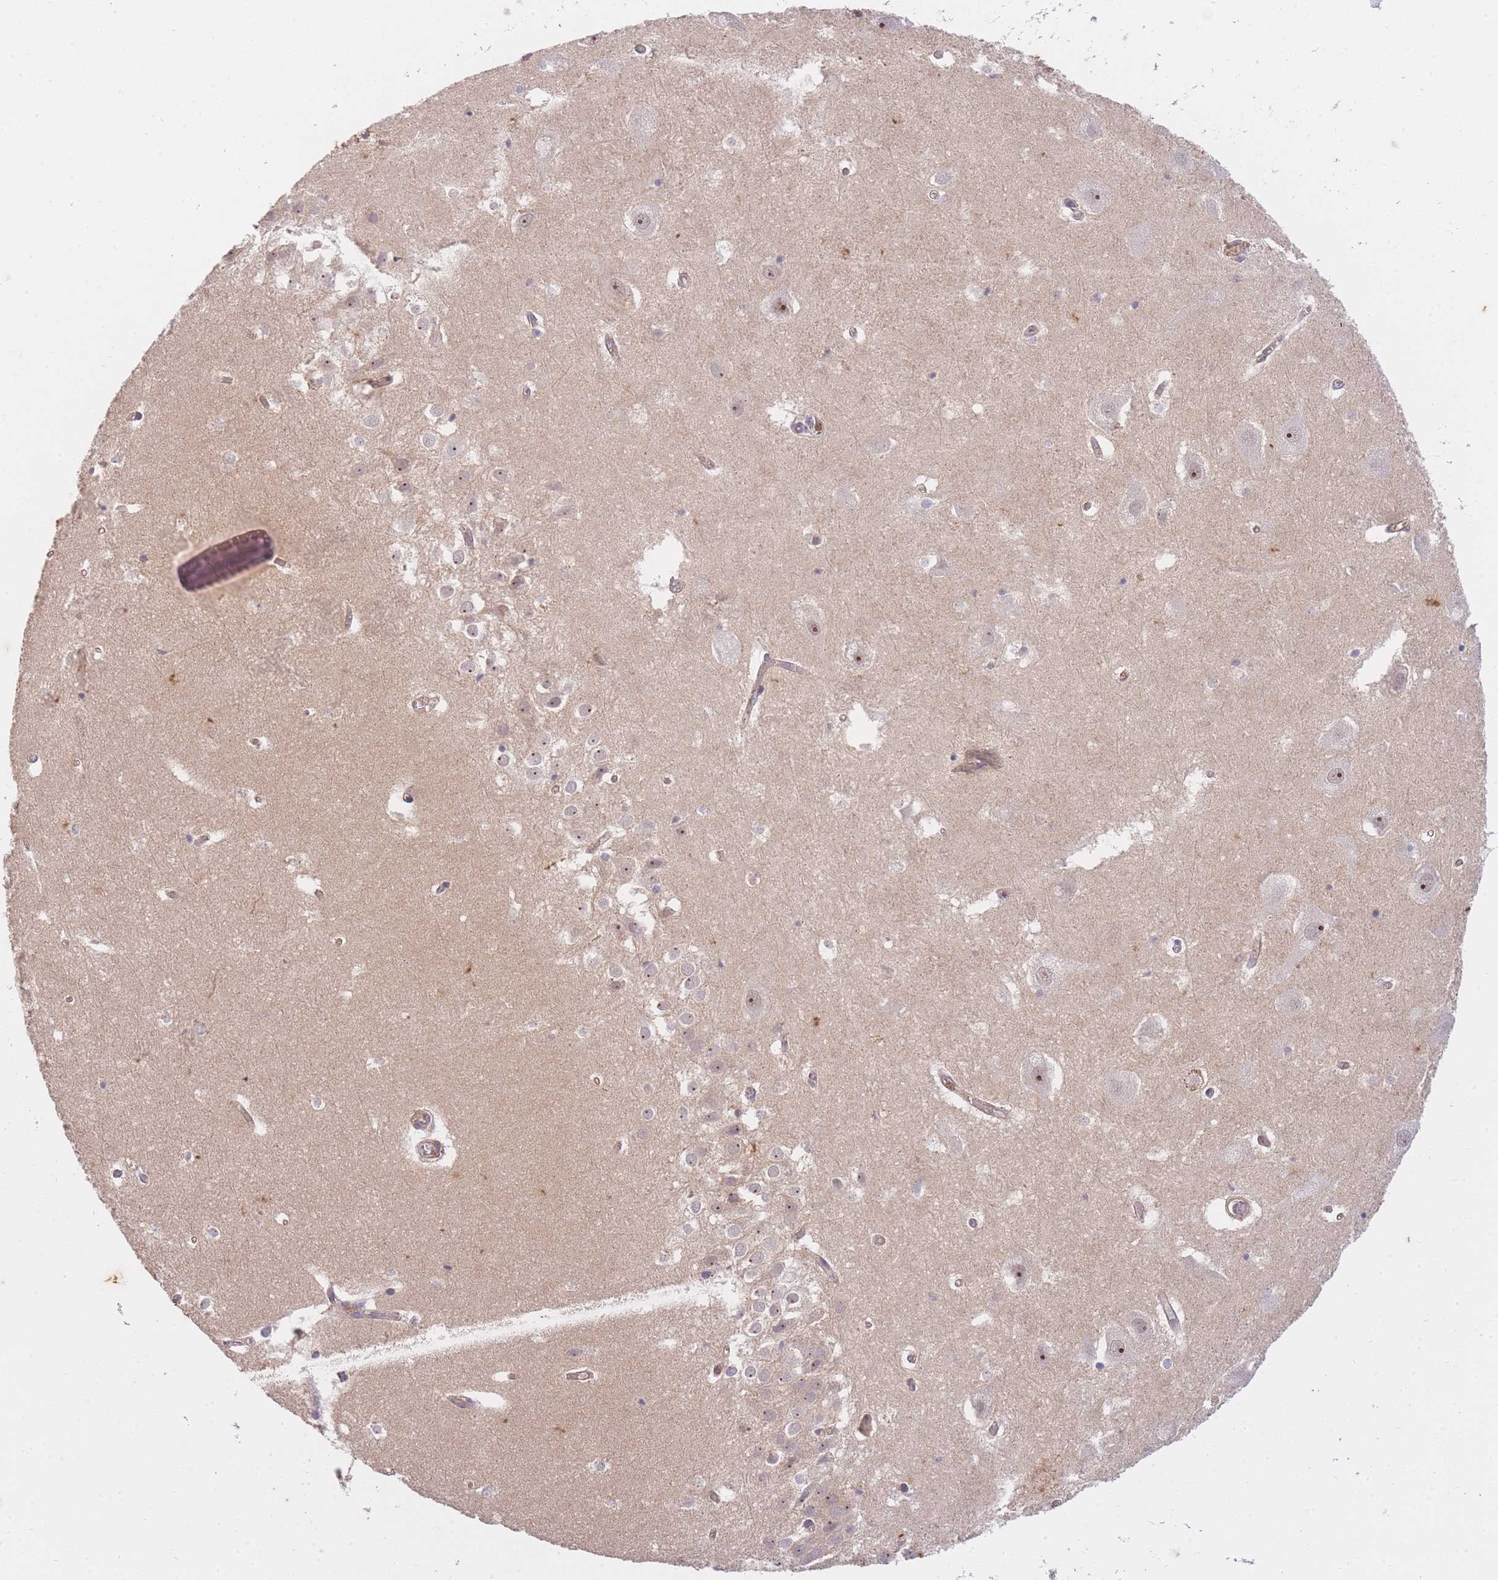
{"staining": {"intensity": "weak", "quantity": "<25%", "location": "cytoplasmic/membranous"}, "tissue": "hippocampus", "cell_type": "Glial cells", "image_type": "normal", "snomed": [{"axis": "morphology", "description": "Normal tissue, NOS"}, {"axis": "topography", "description": "Hippocampus"}], "caption": "An image of hippocampus stained for a protein reveals no brown staining in glial cells.", "gene": "ST8SIA4", "patient": {"sex": "female", "age": 52}}